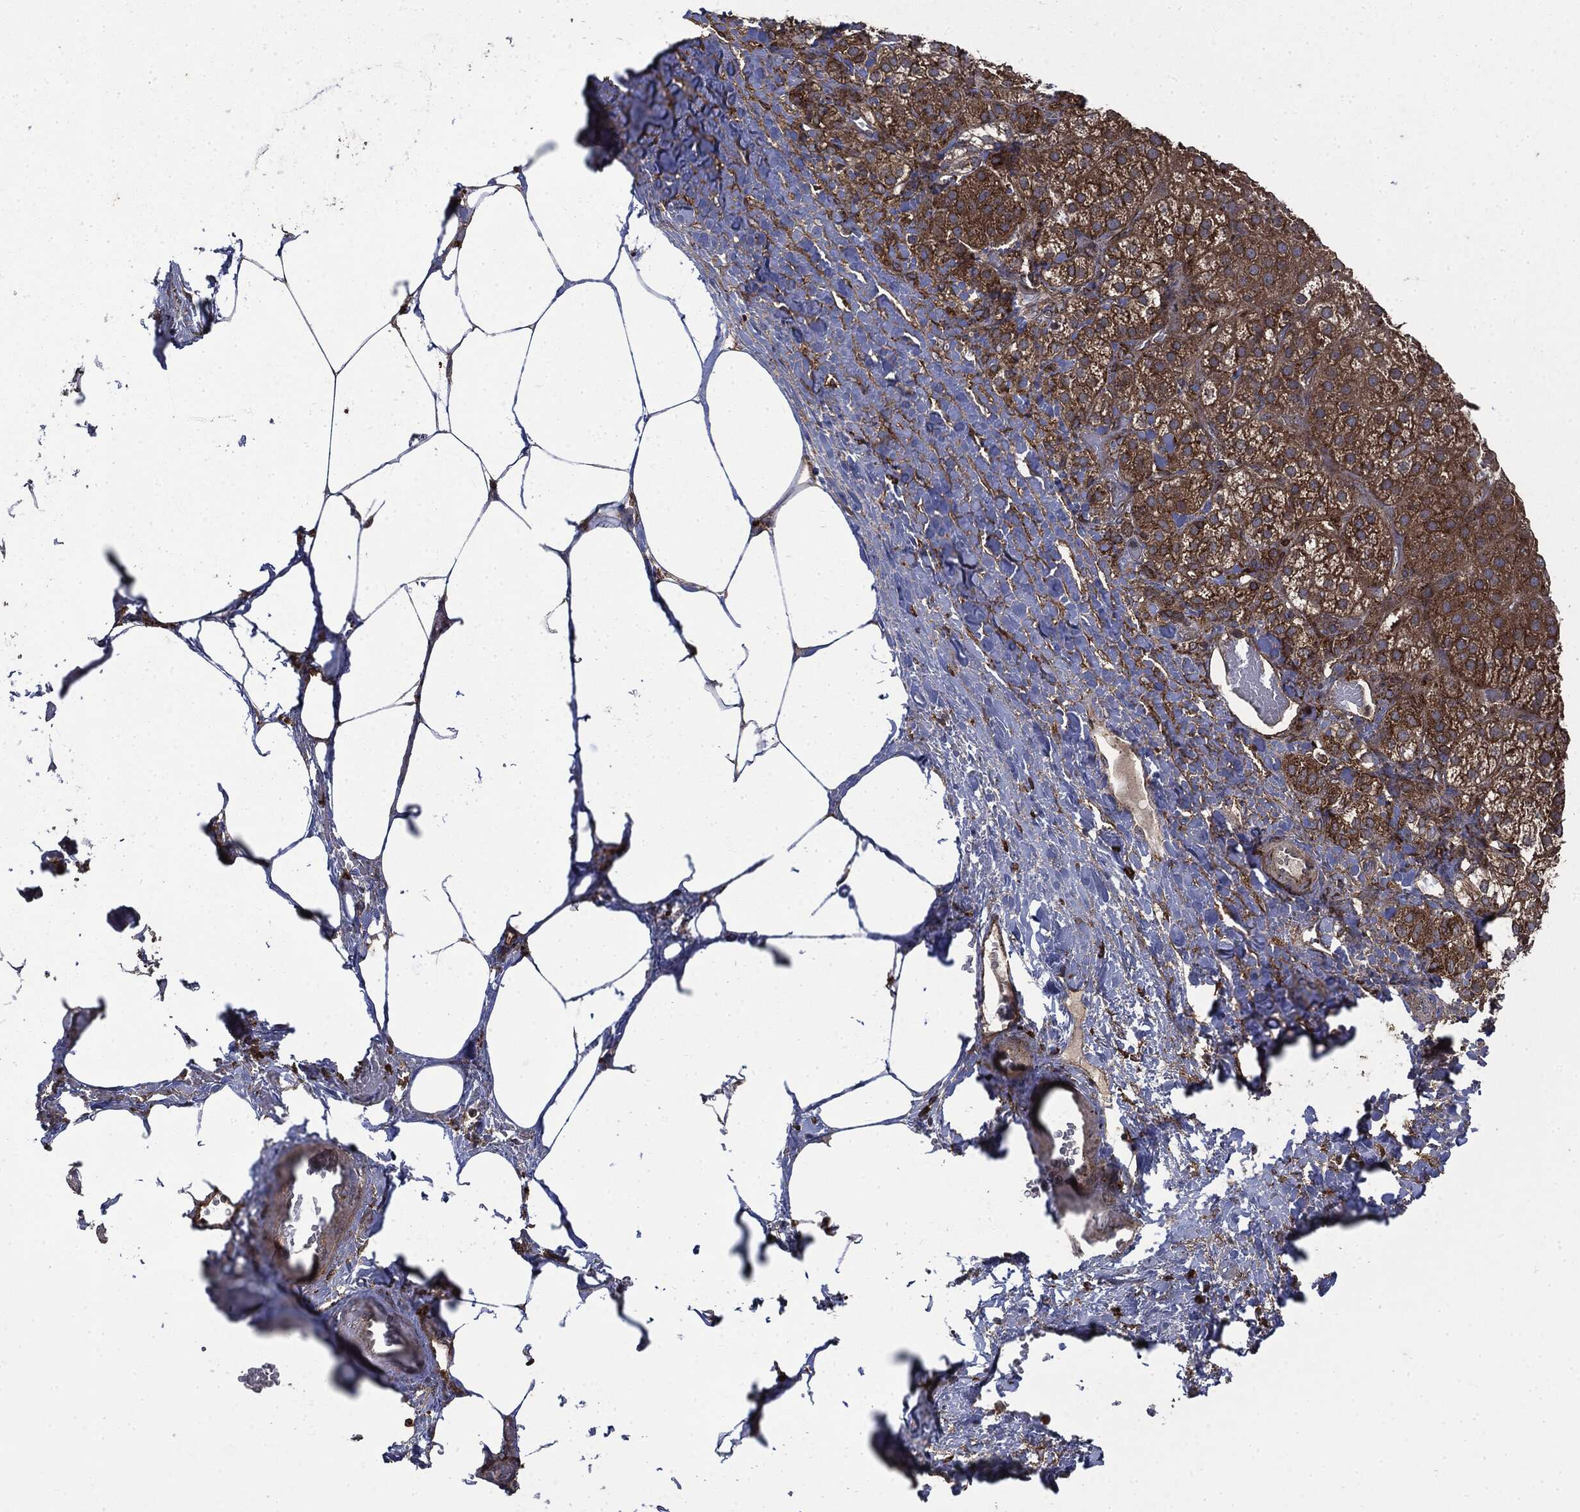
{"staining": {"intensity": "moderate", "quantity": ">75%", "location": "cytoplasmic/membranous"}, "tissue": "adrenal gland", "cell_type": "Glandular cells", "image_type": "normal", "snomed": [{"axis": "morphology", "description": "Normal tissue, NOS"}, {"axis": "topography", "description": "Adrenal gland"}], "caption": "Immunohistochemical staining of benign adrenal gland displays moderate cytoplasmic/membranous protein staining in approximately >75% of glandular cells. The protein is stained brown, and the nuclei are stained in blue (DAB (3,3'-diaminobenzidine) IHC with brightfield microscopy, high magnification).", "gene": "SNX5", "patient": {"sex": "male", "age": 57}}